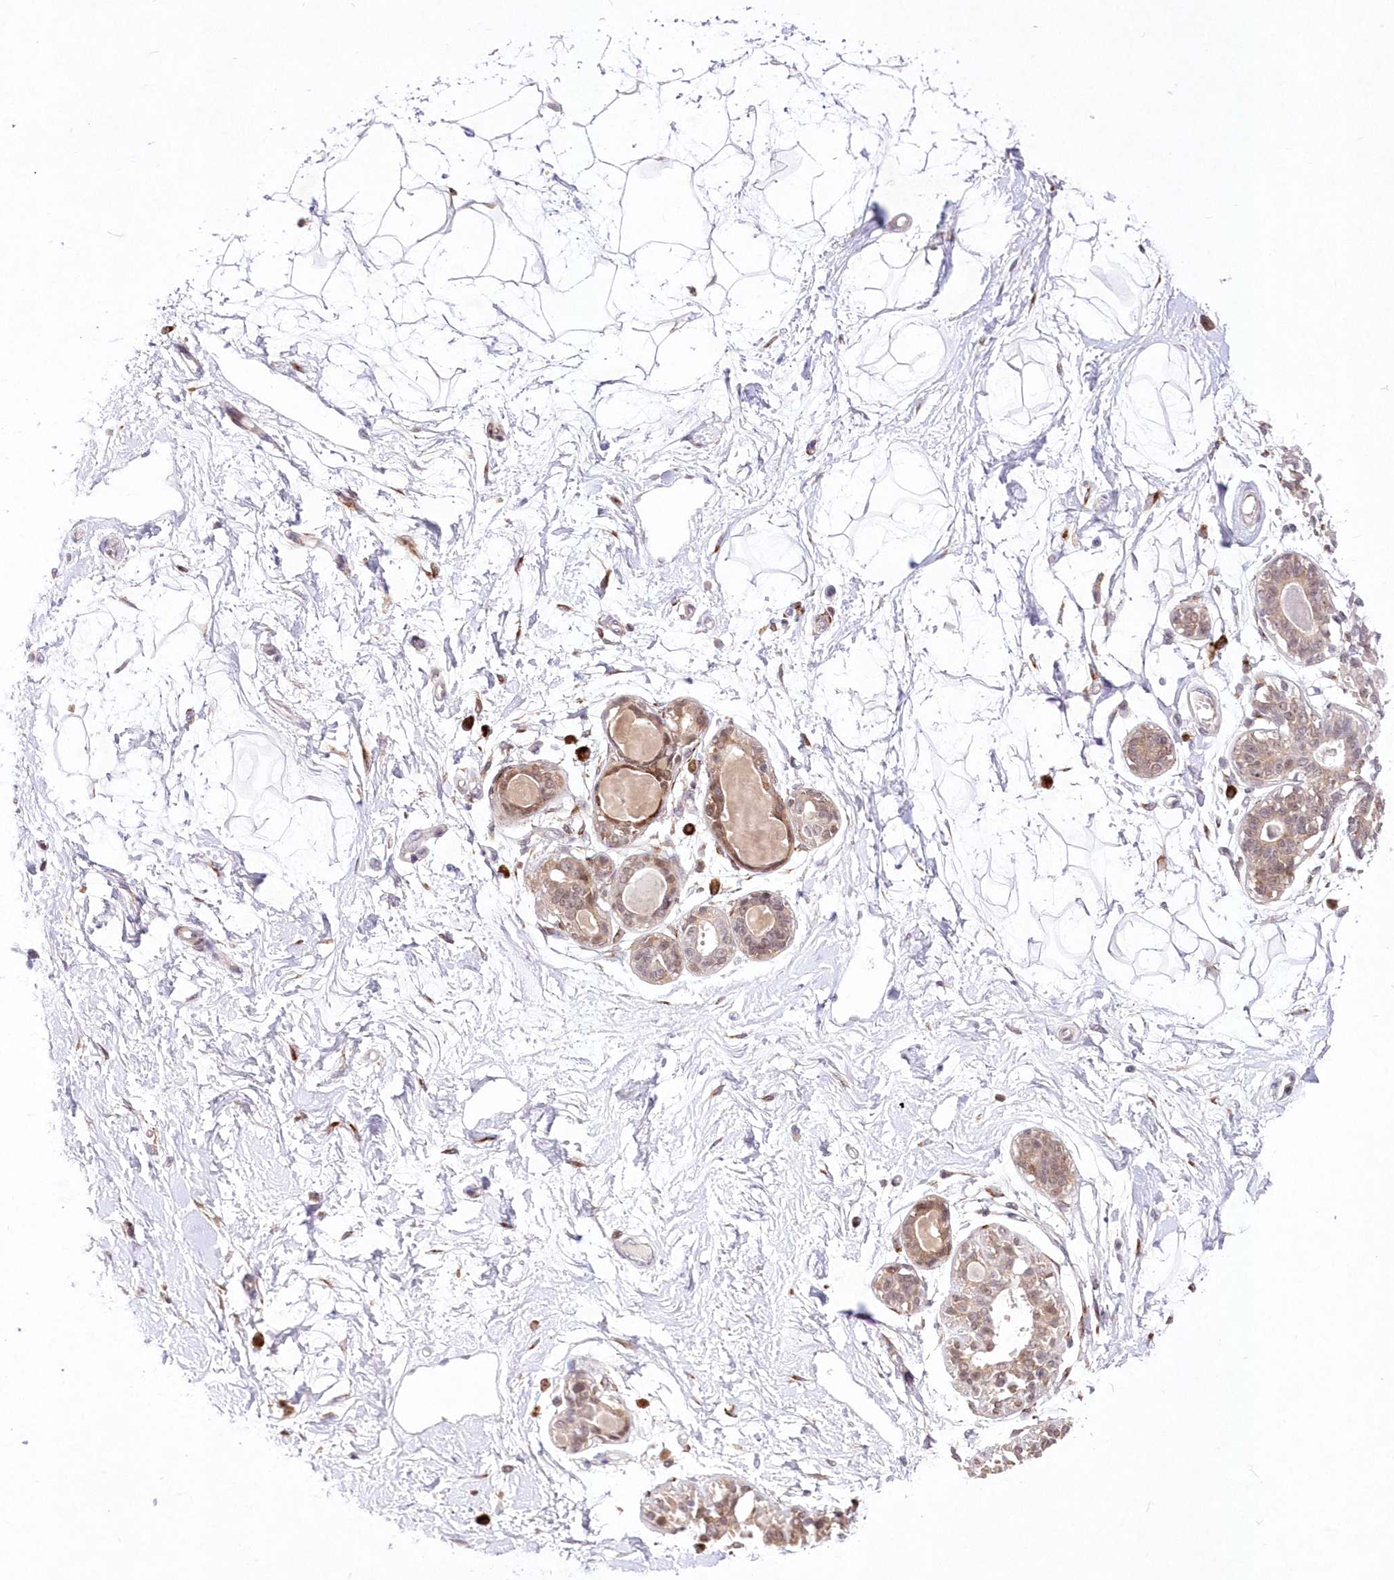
{"staining": {"intensity": "negative", "quantity": "none", "location": "none"}, "tissue": "breast", "cell_type": "Adipocytes", "image_type": "normal", "snomed": [{"axis": "morphology", "description": "Normal tissue, NOS"}, {"axis": "topography", "description": "Breast"}], "caption": "Adipocytes are negative for brown protein staining in normal breast. (DAB immunohistochemistry (IHC), high magnification).", "gene": "LDB1", "patient": {"sex": "female", "age": 45}}